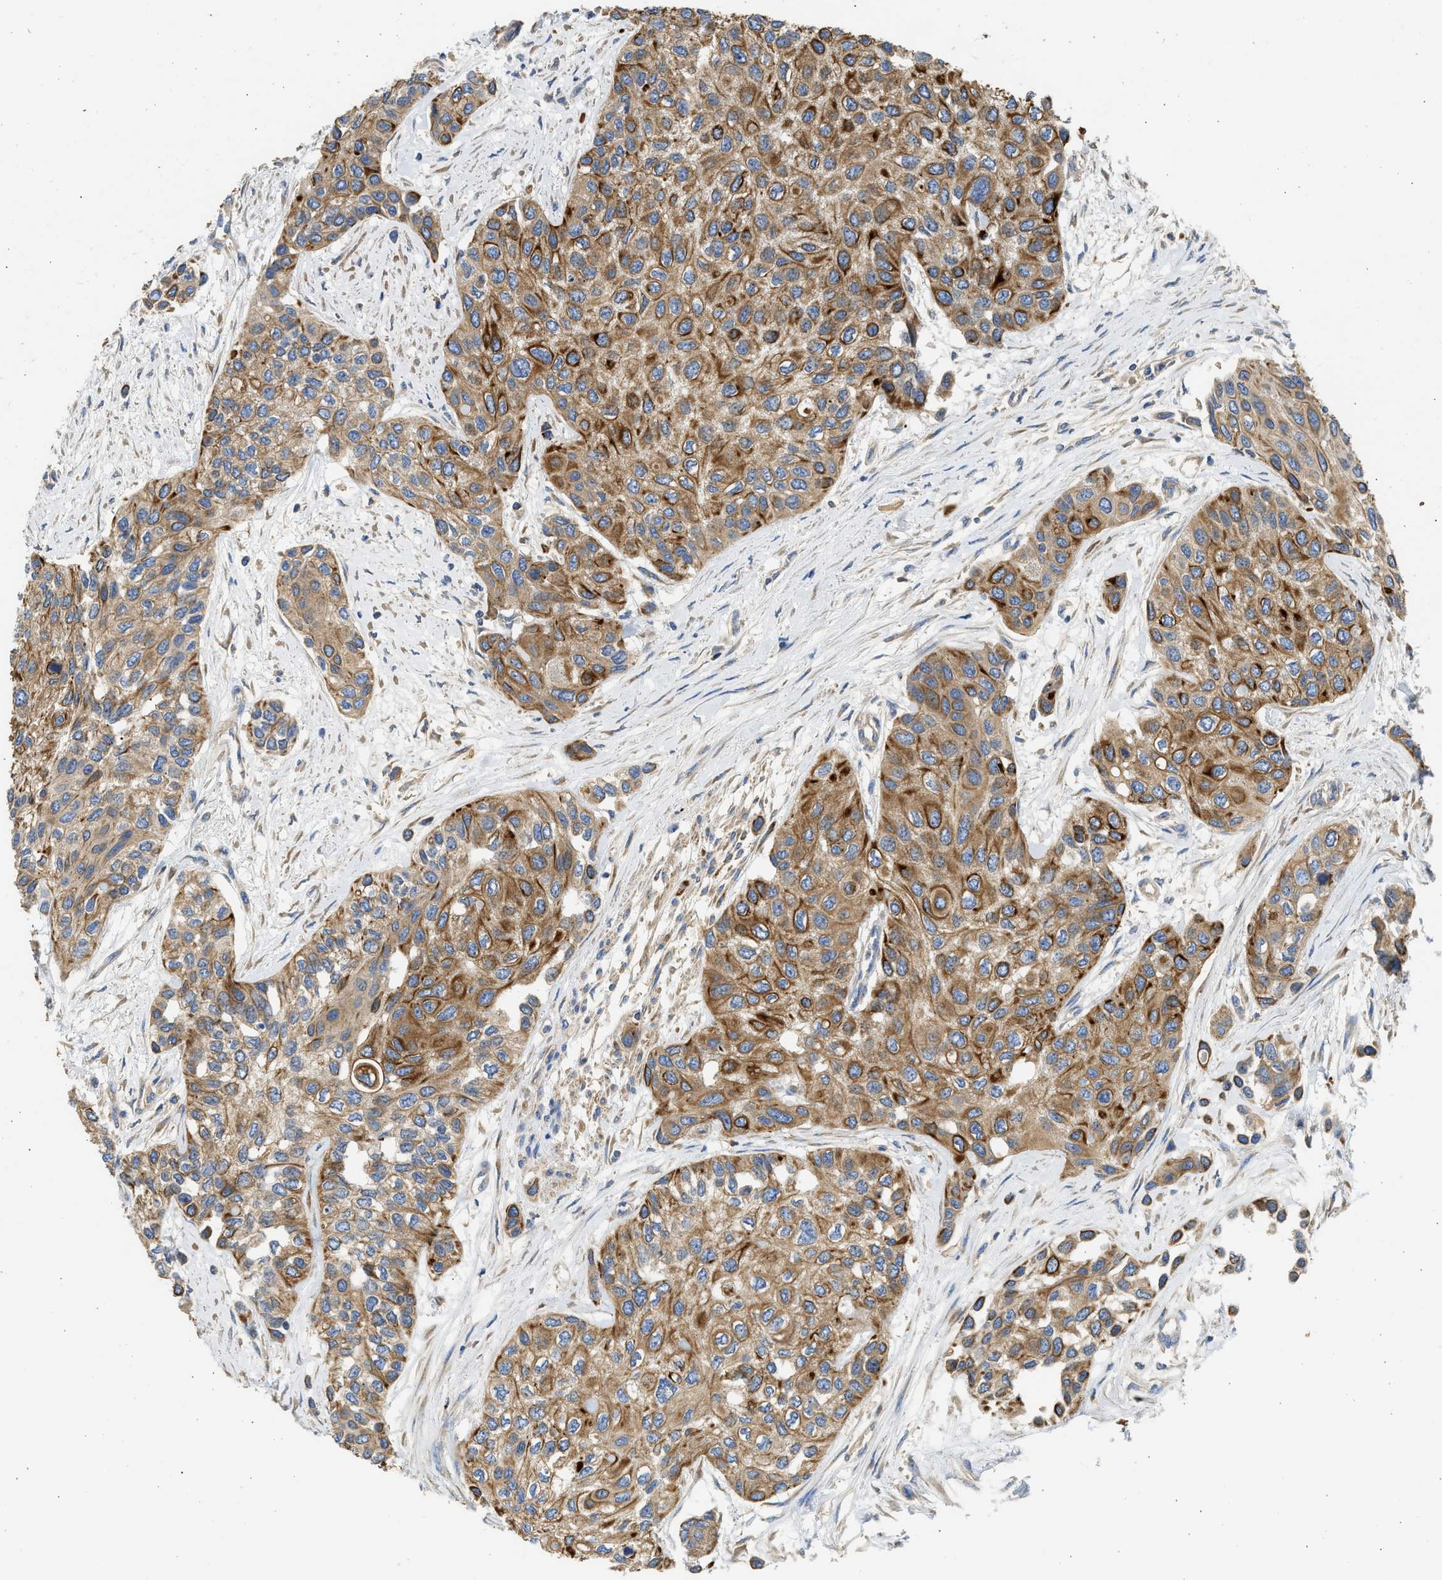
{"staining": {"intensity": "moderate", "quantity": ">75%", "location": "cytoplasmic/membranous"}, "tissue": "urothelial cancer", "cell_type": "Tumor cells", "image_type": "cancer", "snomed": [{"axis": "morphology", "description": "Urothelial carcinoma, High grade"}, {"axis": "topography", "description": "Urinary bladder"}], "caption": "This is a photomicrograph of immunohistochemistry staining of urothelial carcinoma (high-grade), which shows moderate expression in the cytoplasmic/membranous of tumor cells.", "gene": "CSRNP2", "patient": {"sex": "female", "age": 56}}